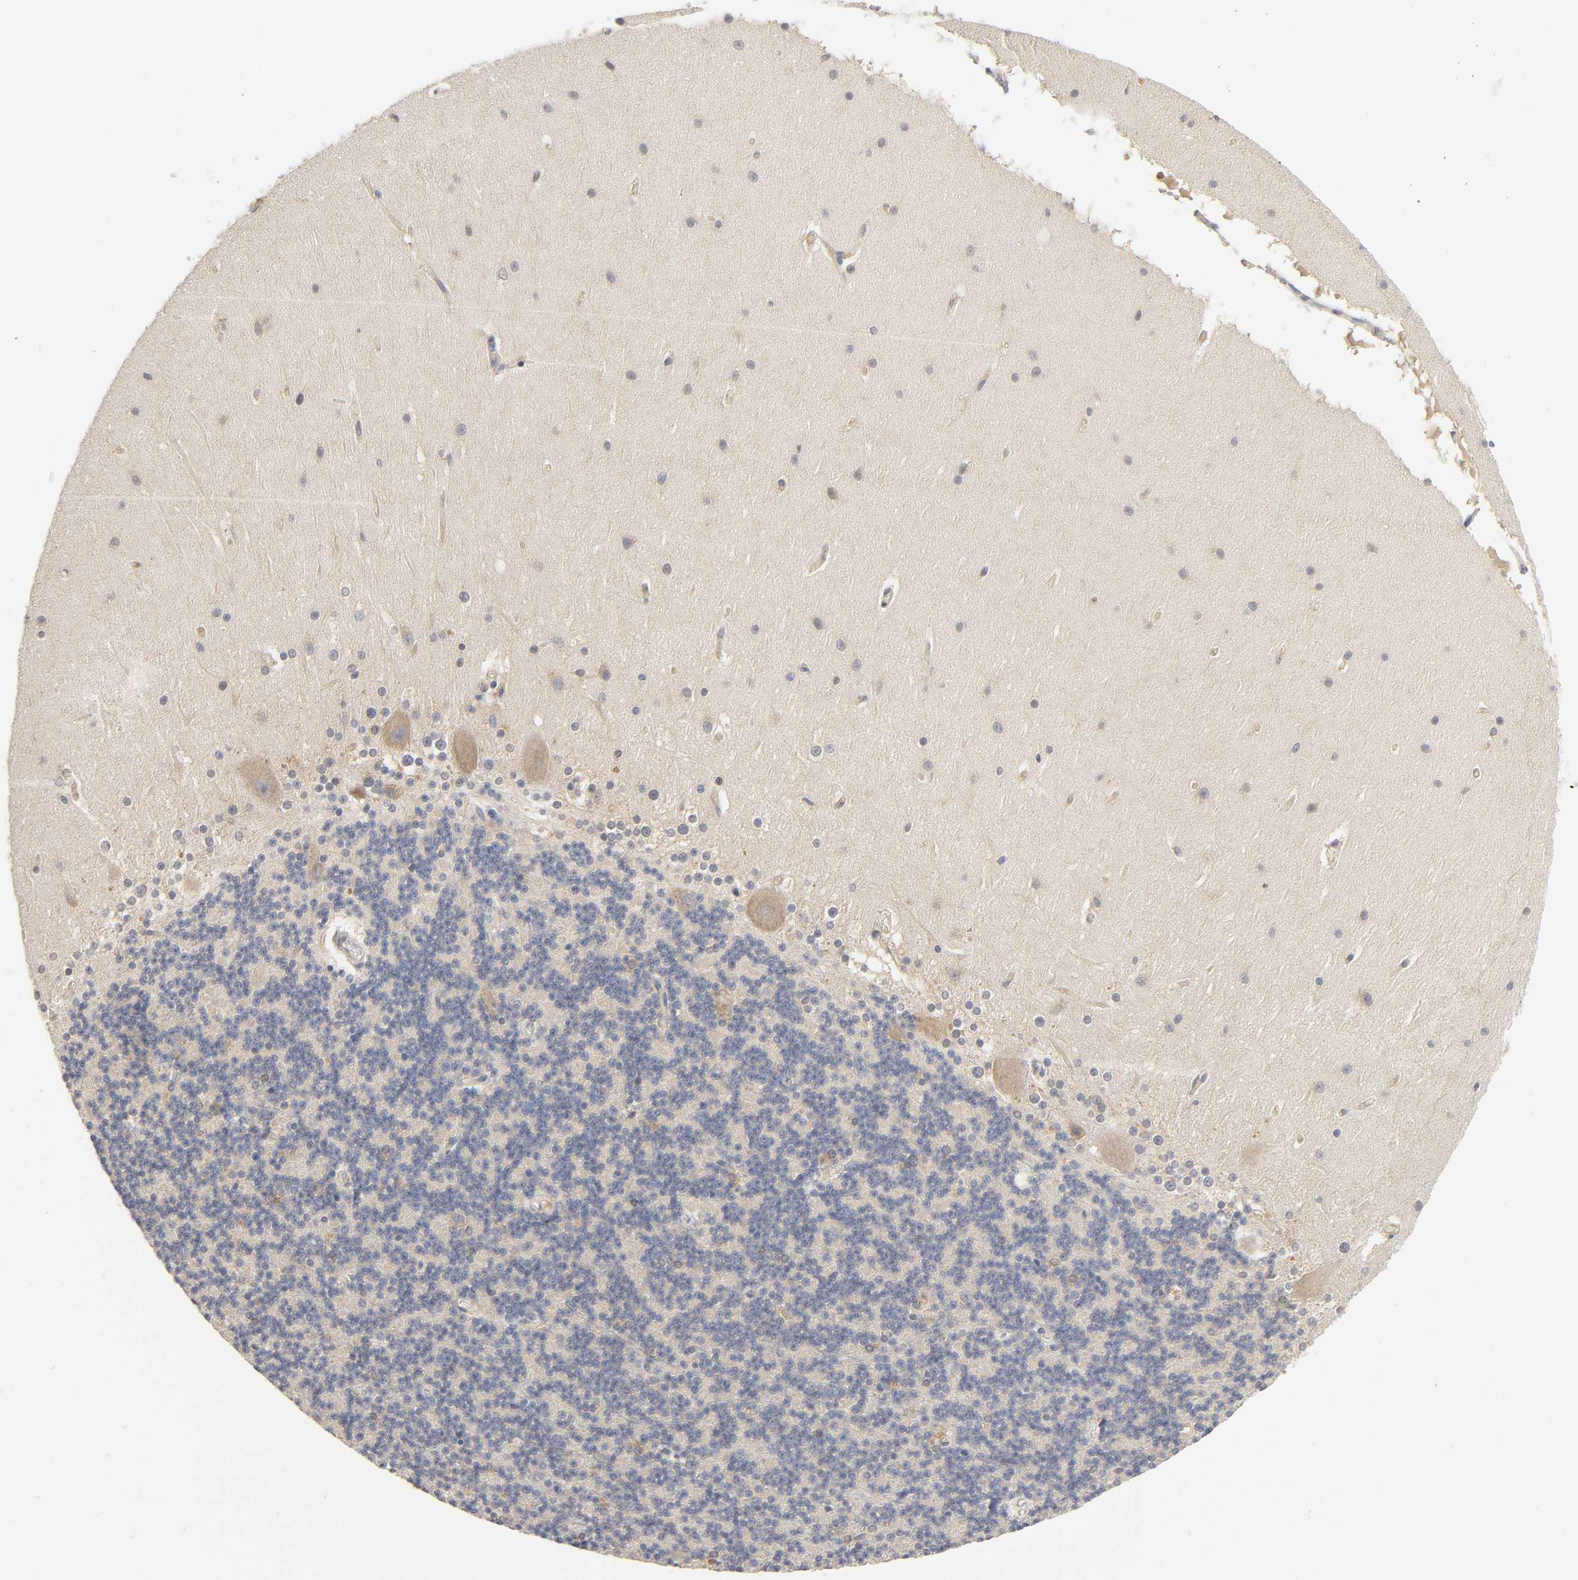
{"staining": {"intensity": "weak", "quantity": "<25%", "location": "cytoplasmic/membranous"}, "tissue": "cerebellum", "cell_type": "Cells in granular layer", "image_type": "normal", "snomed": [{"axis": "morphology", "description": "Normal tissue, NOS"}, {"axis": "topography", "description": "Cerebellum"}], "caption": "Cells in granular layer are negative for protein expression in unremarkable human cerebellum. (DAB immunohistochemistry (IHC) with hematoxylin counter stain).", "gene": "IQCJ", "patient": {"sex": "female", "age": 19}}